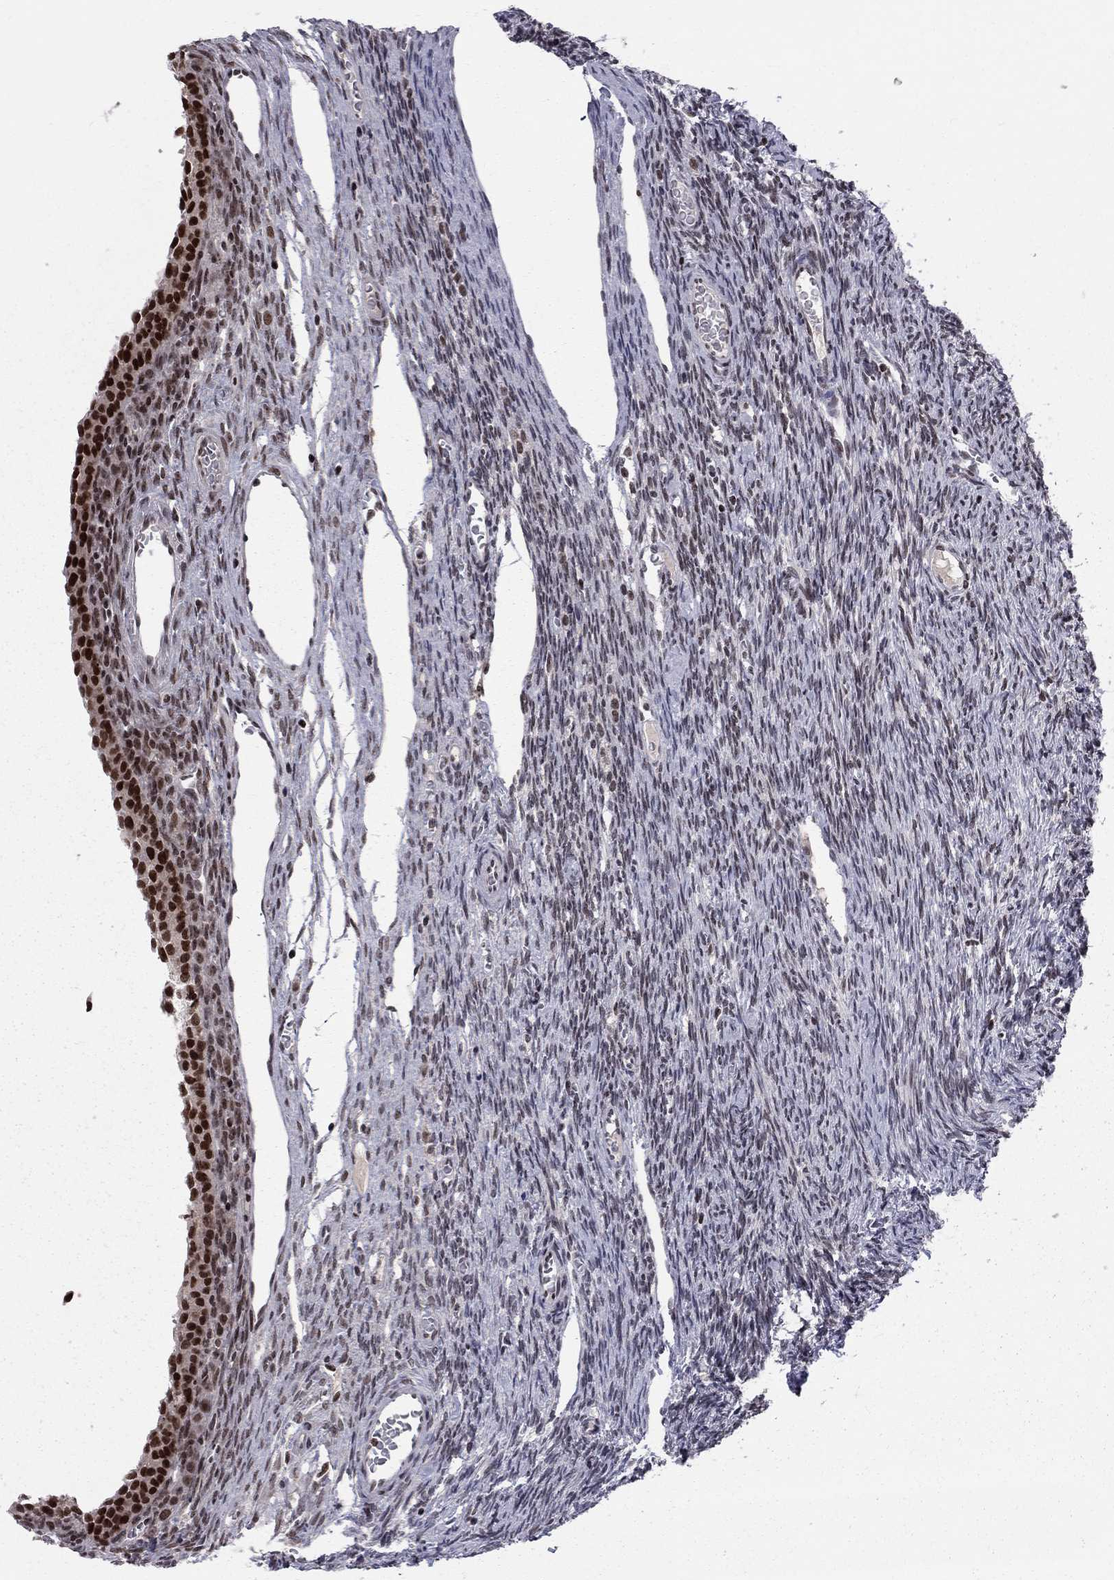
{"staining": {"intensity": "moderate", "quantity": "25%-75%", "location": "nuclear"}, "tissue": "ovary", "cell_type": "Ovarian stroma cells", "image_type": "normal", "snomed": [{"axis": "morphology", "description": "Normal tissue, NOS"}, {"axis": "topography", "description": "Ovary"}], "caption": "Protein staining of benign ovary demonstrates moderate nuclear positivity in about 25%-75% of ovarian stroma cells.", "gene": "RNASEH2C", "patient": {"sex": "female", "age": 27}}